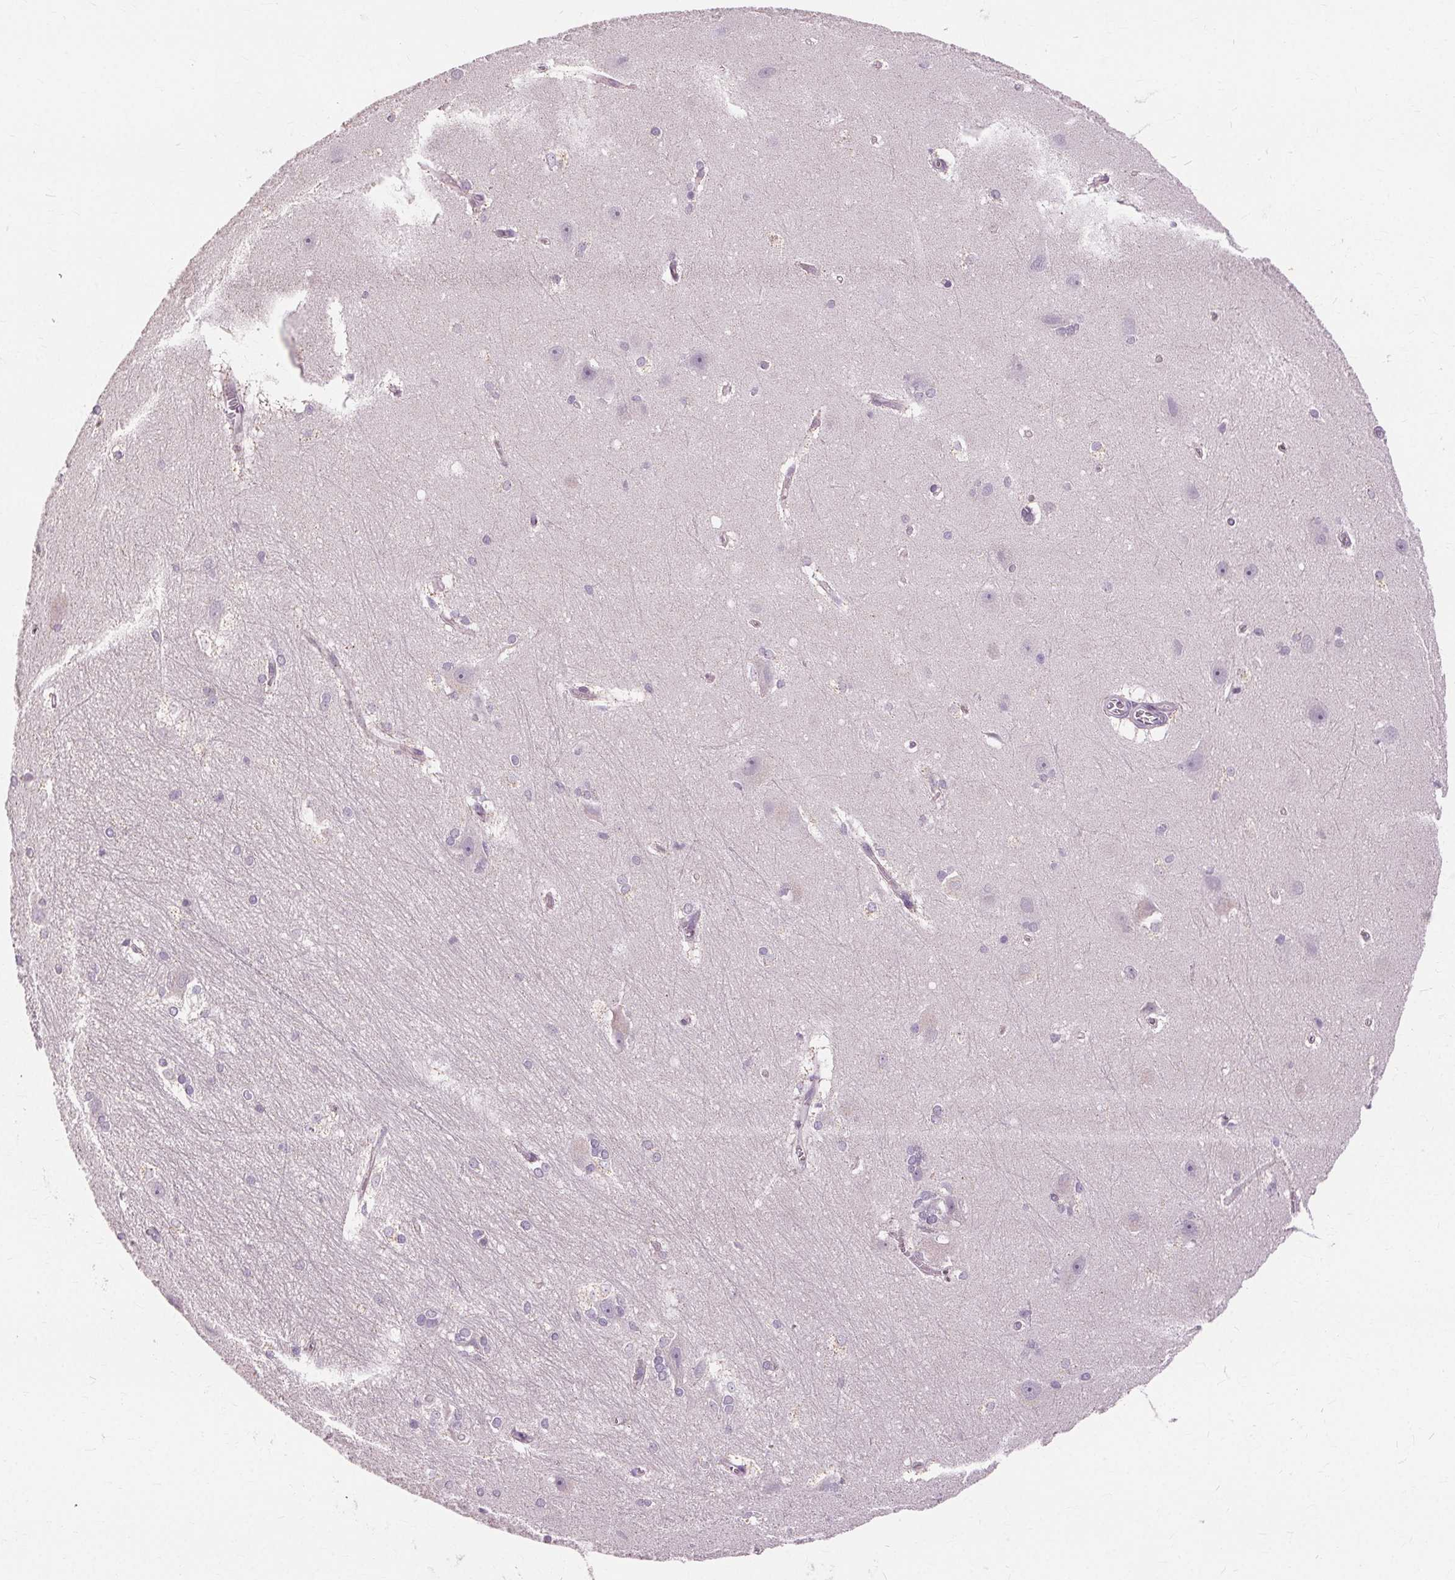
{"staining": {"intensity": "negative", "quantity": "none", "location": "none"}, "tissue": "hippocampus", "cell_type": "Glial cells", "image_type": "normal", "snomed": [{"axis": "morphology", "description": "Normal tissue, NOS"}, {"axis": "topography", "description": "Cerebral cortex"}, {"axis": "topography", "description": "Hippocampus"}], "caption": "This image is of benign hippocampus stained with IHC to label a protein in brown with the nuclei are counter-stained blue. There is no positivity in glial cells.", "gene": "SIGLEC6", "patient": {"sex": "female", "age": 19}}